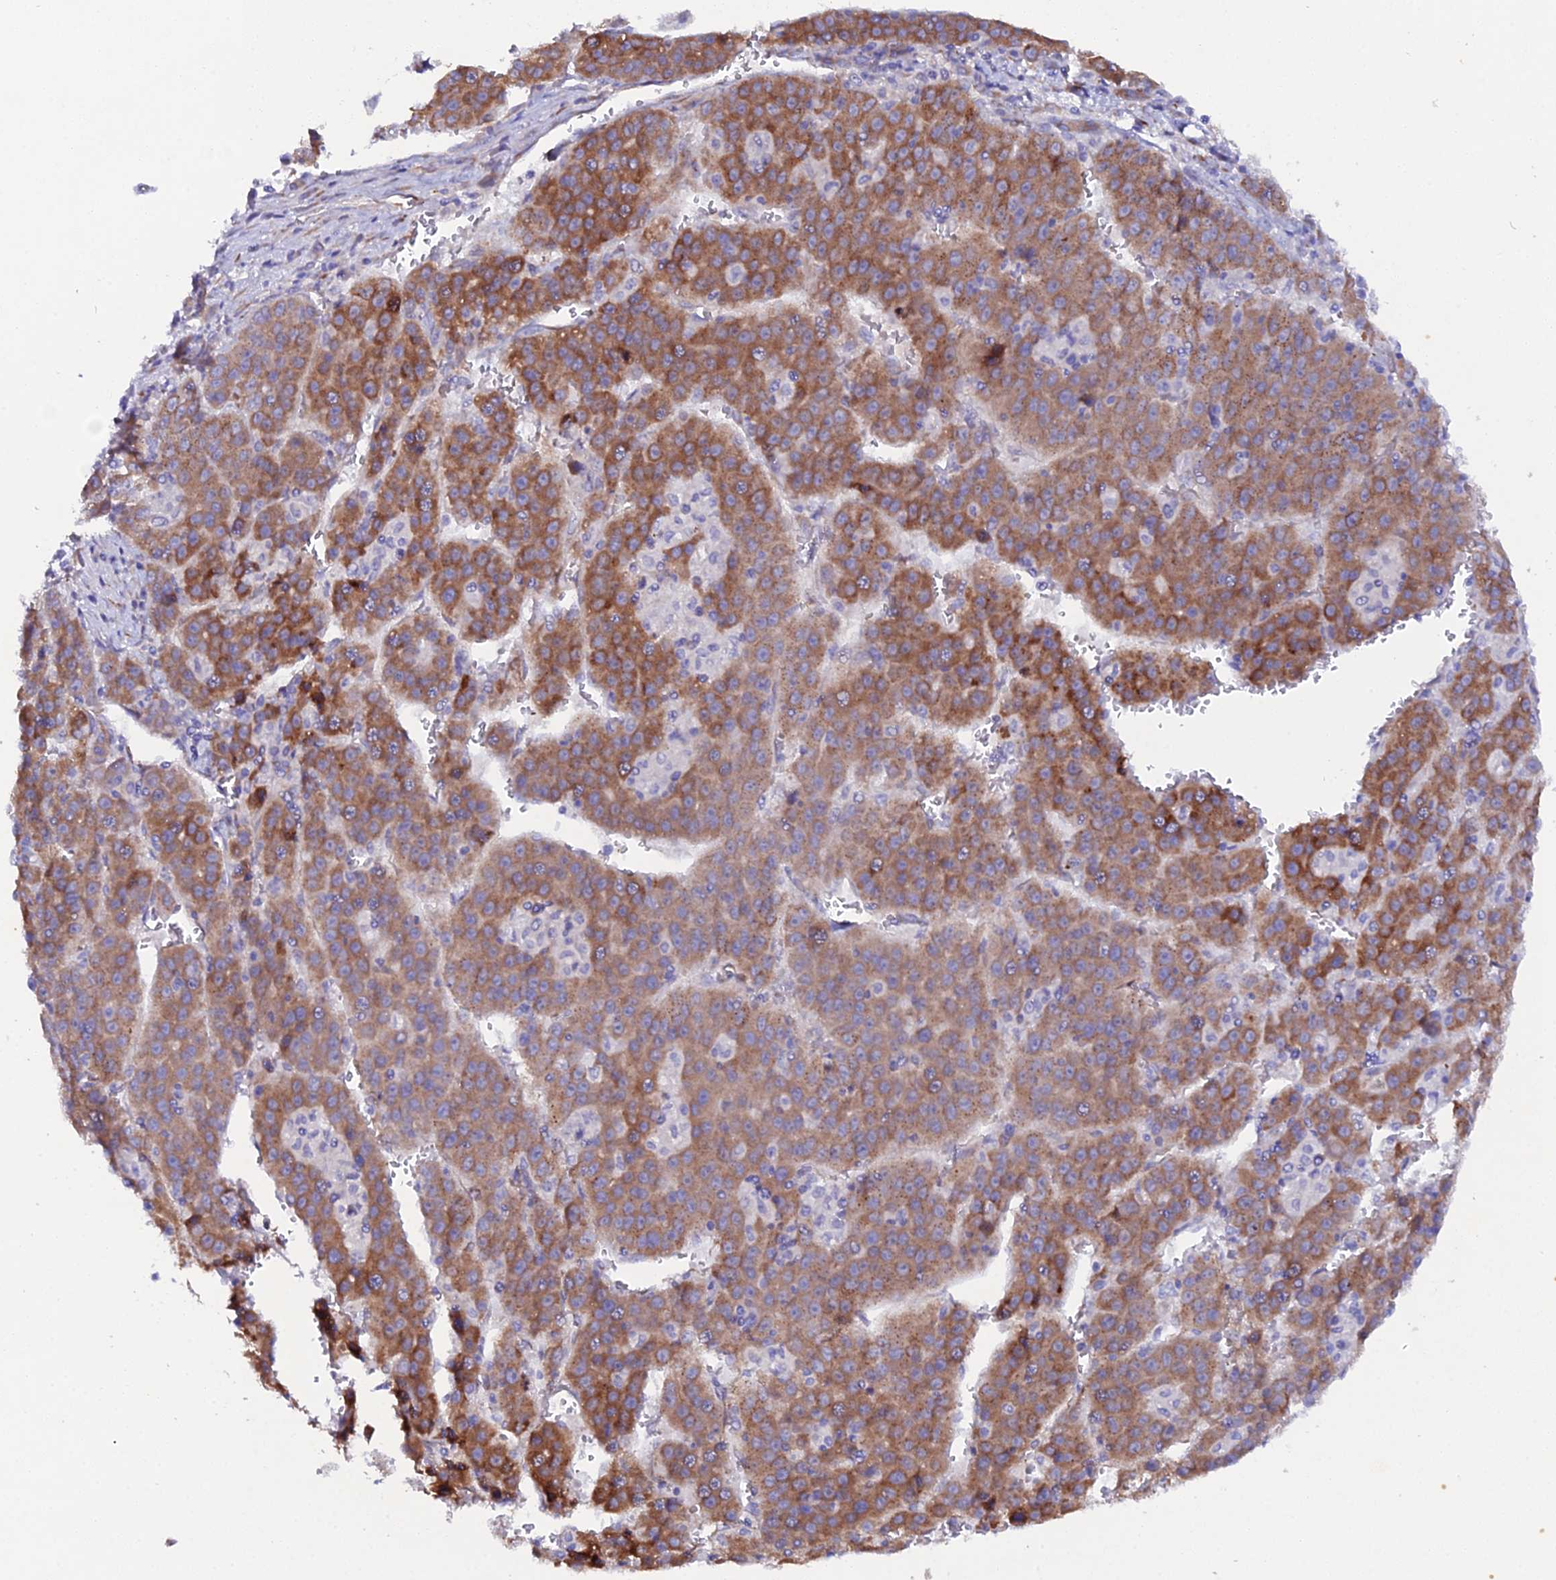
{"staining": {"intensity": "moderate", "quantity": ">75%", "location": "cytoplasmic/membranous"}, "tissue": "liver cancer", "cell_type": "Tumor cells", "image_type": "cancer", "snomed": [{"axis": "morphology", "description": "Carcinoma, Hepatocellular, NOS"}, {"axis": "topography", "description": "Liver"}], "caption": "Hepatocellular carcinoma (liver) stained for a protein (brown) displays moderate cytoplasmic/membranous positive positivity in approximately >75% of tumor cells.", "gene": "CFAP45", "patient": {"sex": "female", "age": 53}}